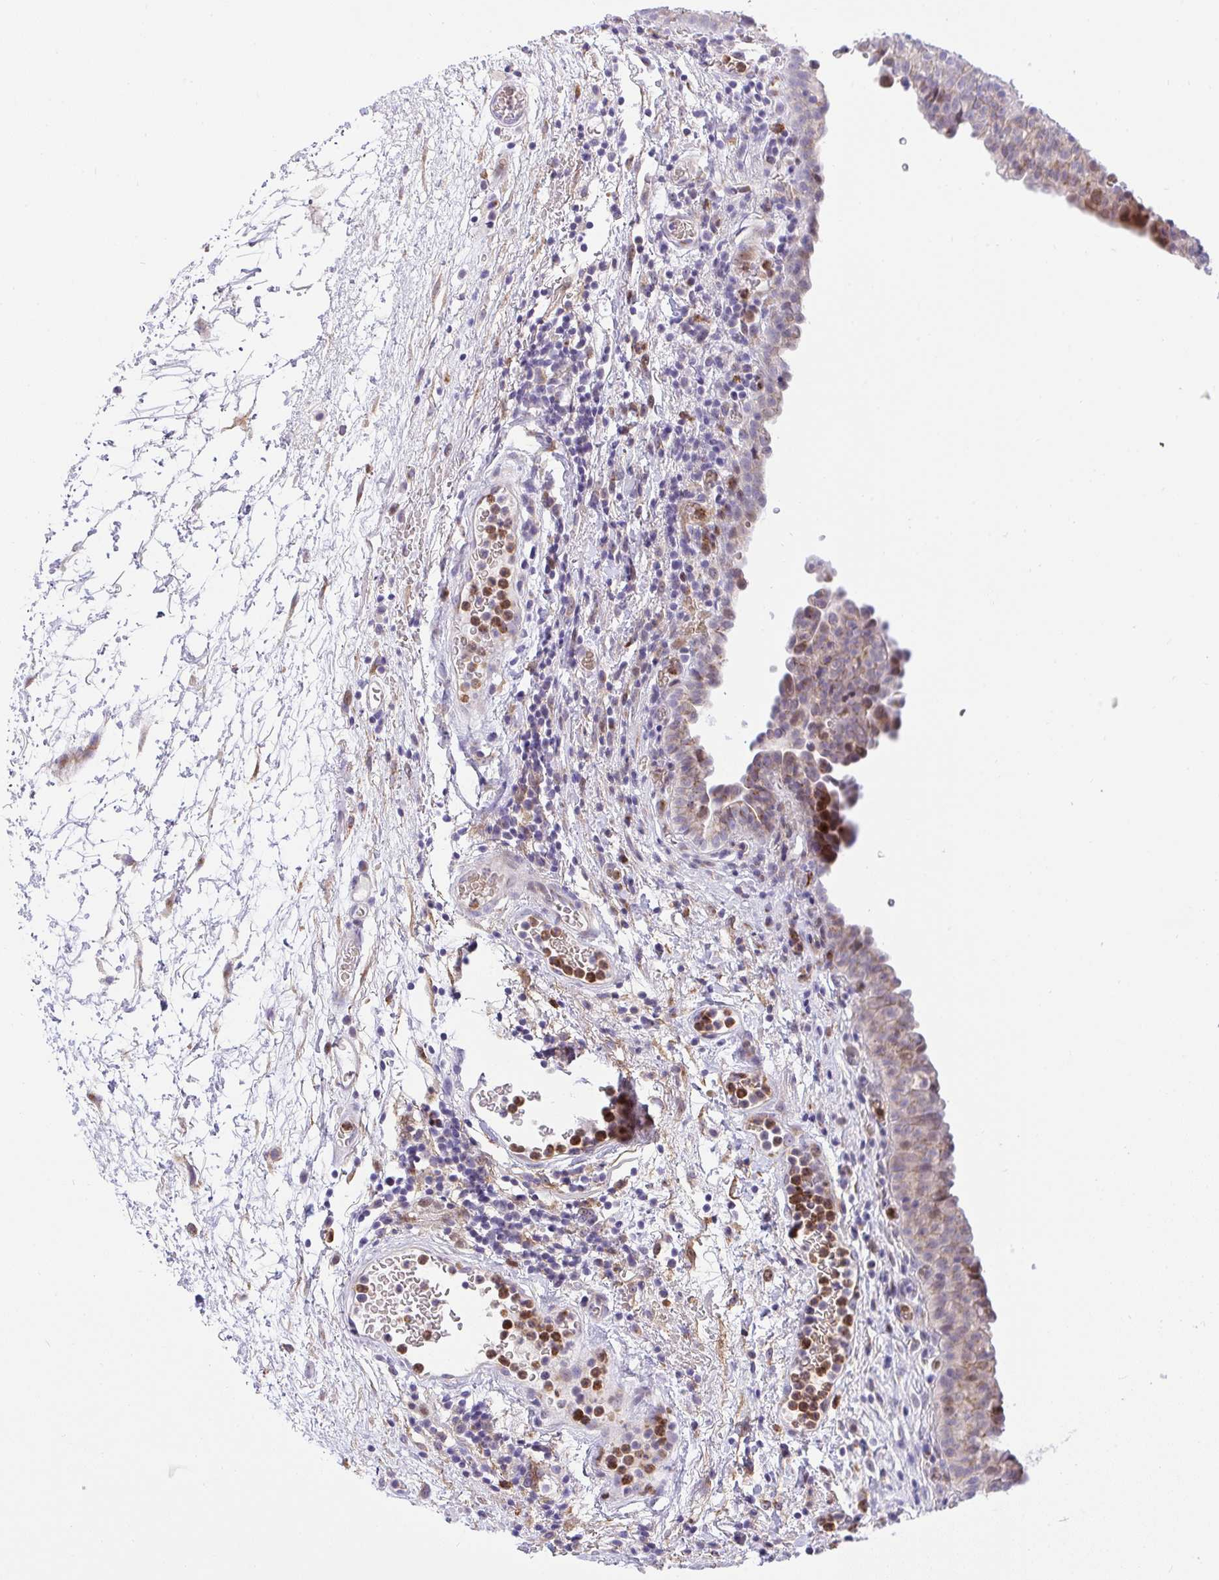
{"staining": {"intensity": "moderate", "quantity": "<25%", "location": "cytoplasmic/membranous,nuclear"}, "tissue": "urinary bladder", "cell_type": "Urothelial cells", "image_type": "normal", "snomed": [{"axis": "morphology", "description": "Normal tissue, NOS"}, {"axis": "morphology", "description": "Inflammation, NOS"}, {"axis": "topography", "description": "Urinary bladder"}], "caption": "Protein analysis of normal urinary bladder displays moderate cytoplasmic/membranous,nuclear expression in about <25% of urothelial cells.", "gene": "ZNF554", "patient": {"sex": "male", "age": 57}}